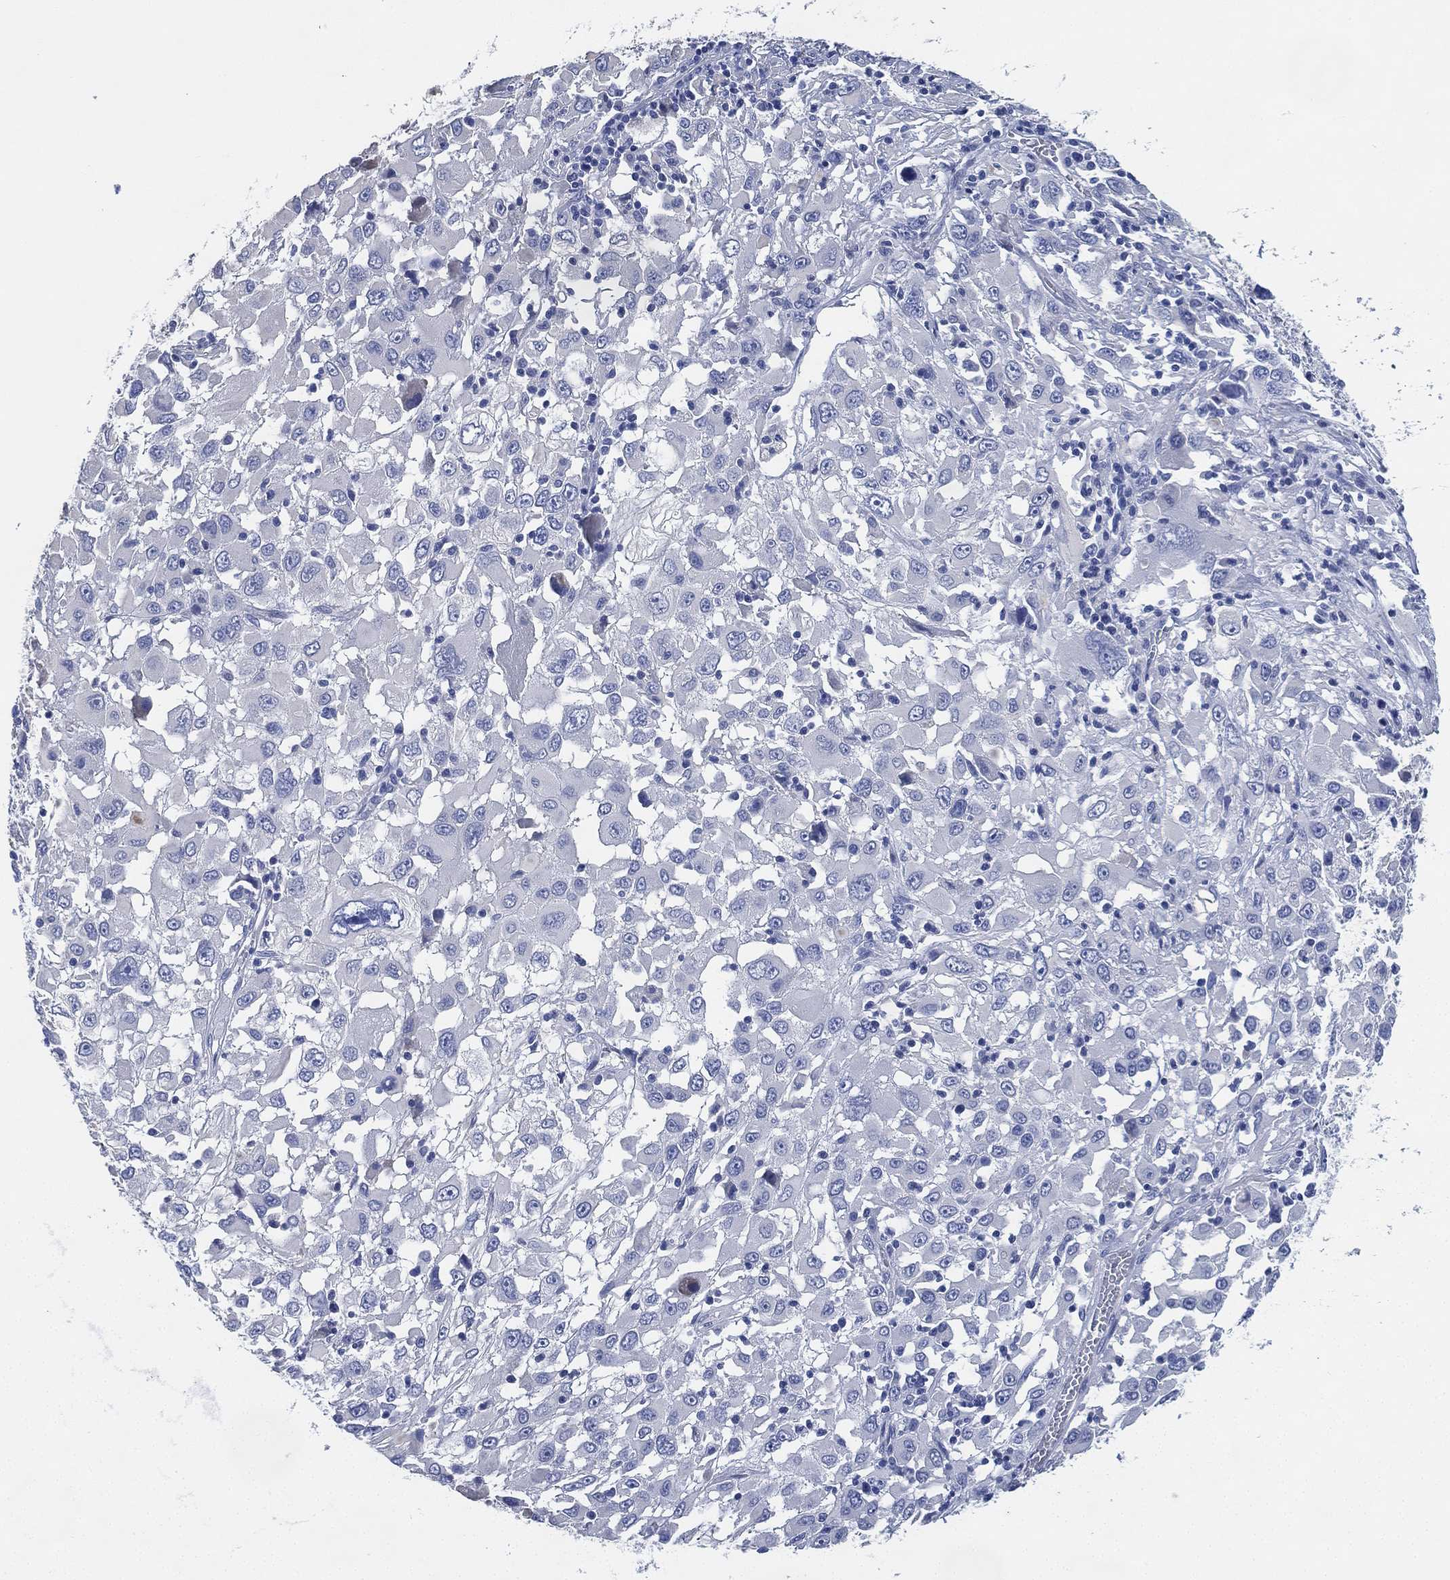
{"staining": {"intensity": "negative", "quantity": "none", "location": "none"}, "tissue": "melanoma", "cell_type": "Tumor cells", "image_type": "cancer", "snomed": [{"axis": "morphology", "description": "Malignant melanoma, Metastatic site"}, {"axis": "topography", "description": "Soft tissue"}], "caption": "A photomicrograph of melanoma stained for a protein exhibits no brown staining in tumor cells. (IHC, brightfield microscopy, high magnification).", "gene": "CCDC70", "patient": {"sex": "male", "age": 50}}